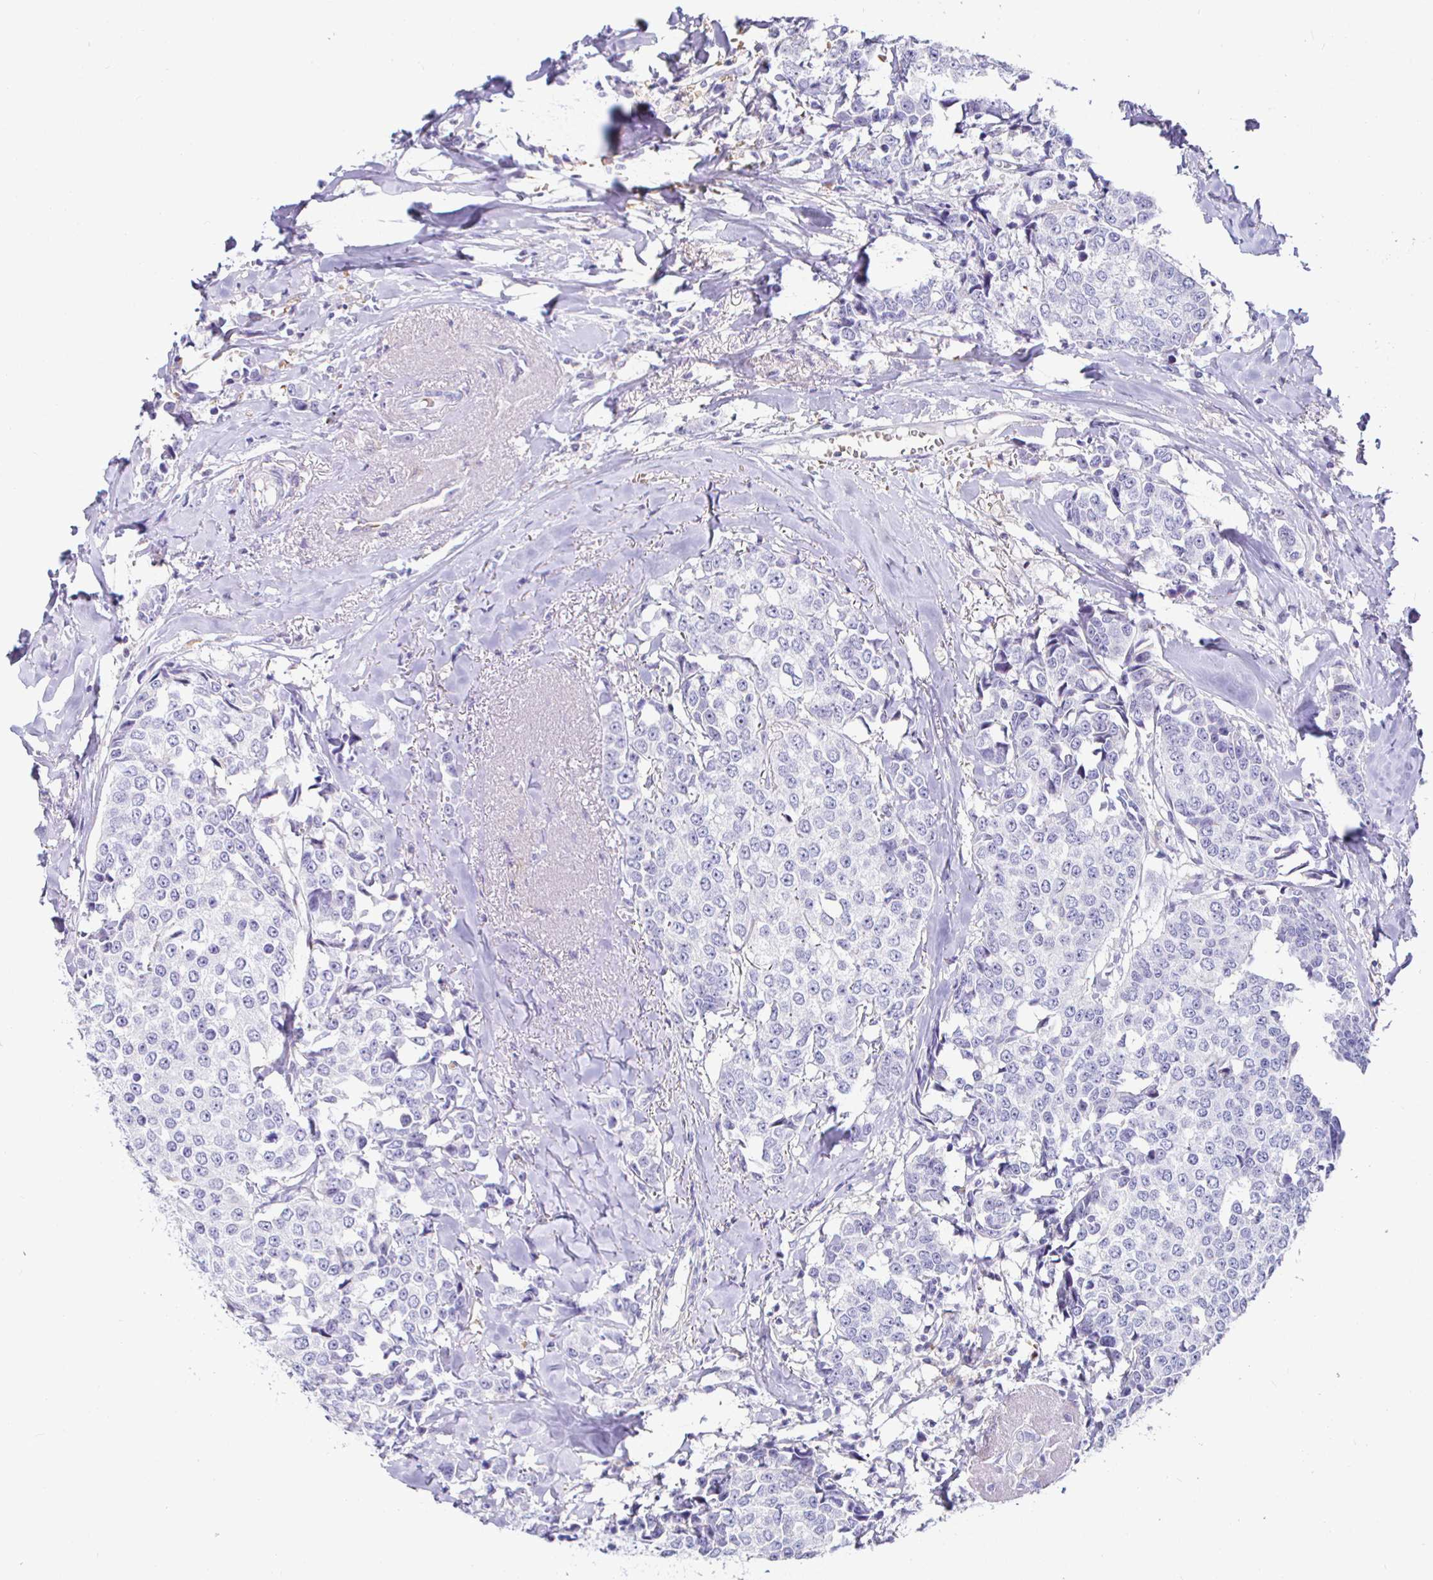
{"staining": {"intensity": "negative", "quantity": "none", "location": "none"}, "tissue": "breast cancer", "cell_type": "Tumor cells", "image_type": "cancer", "snomed": [{"axis": "morphology", "description": "Duct carcinoma"}, {"axis": "topography", "description": "Breast"}], "caption": "This is an immunohistochemistry histopathology image of breast intraductal carcinoma. There is no expression in tumor cells.", "gene": "SIRPA", "patient": {"sex": "female", "age": 80}}